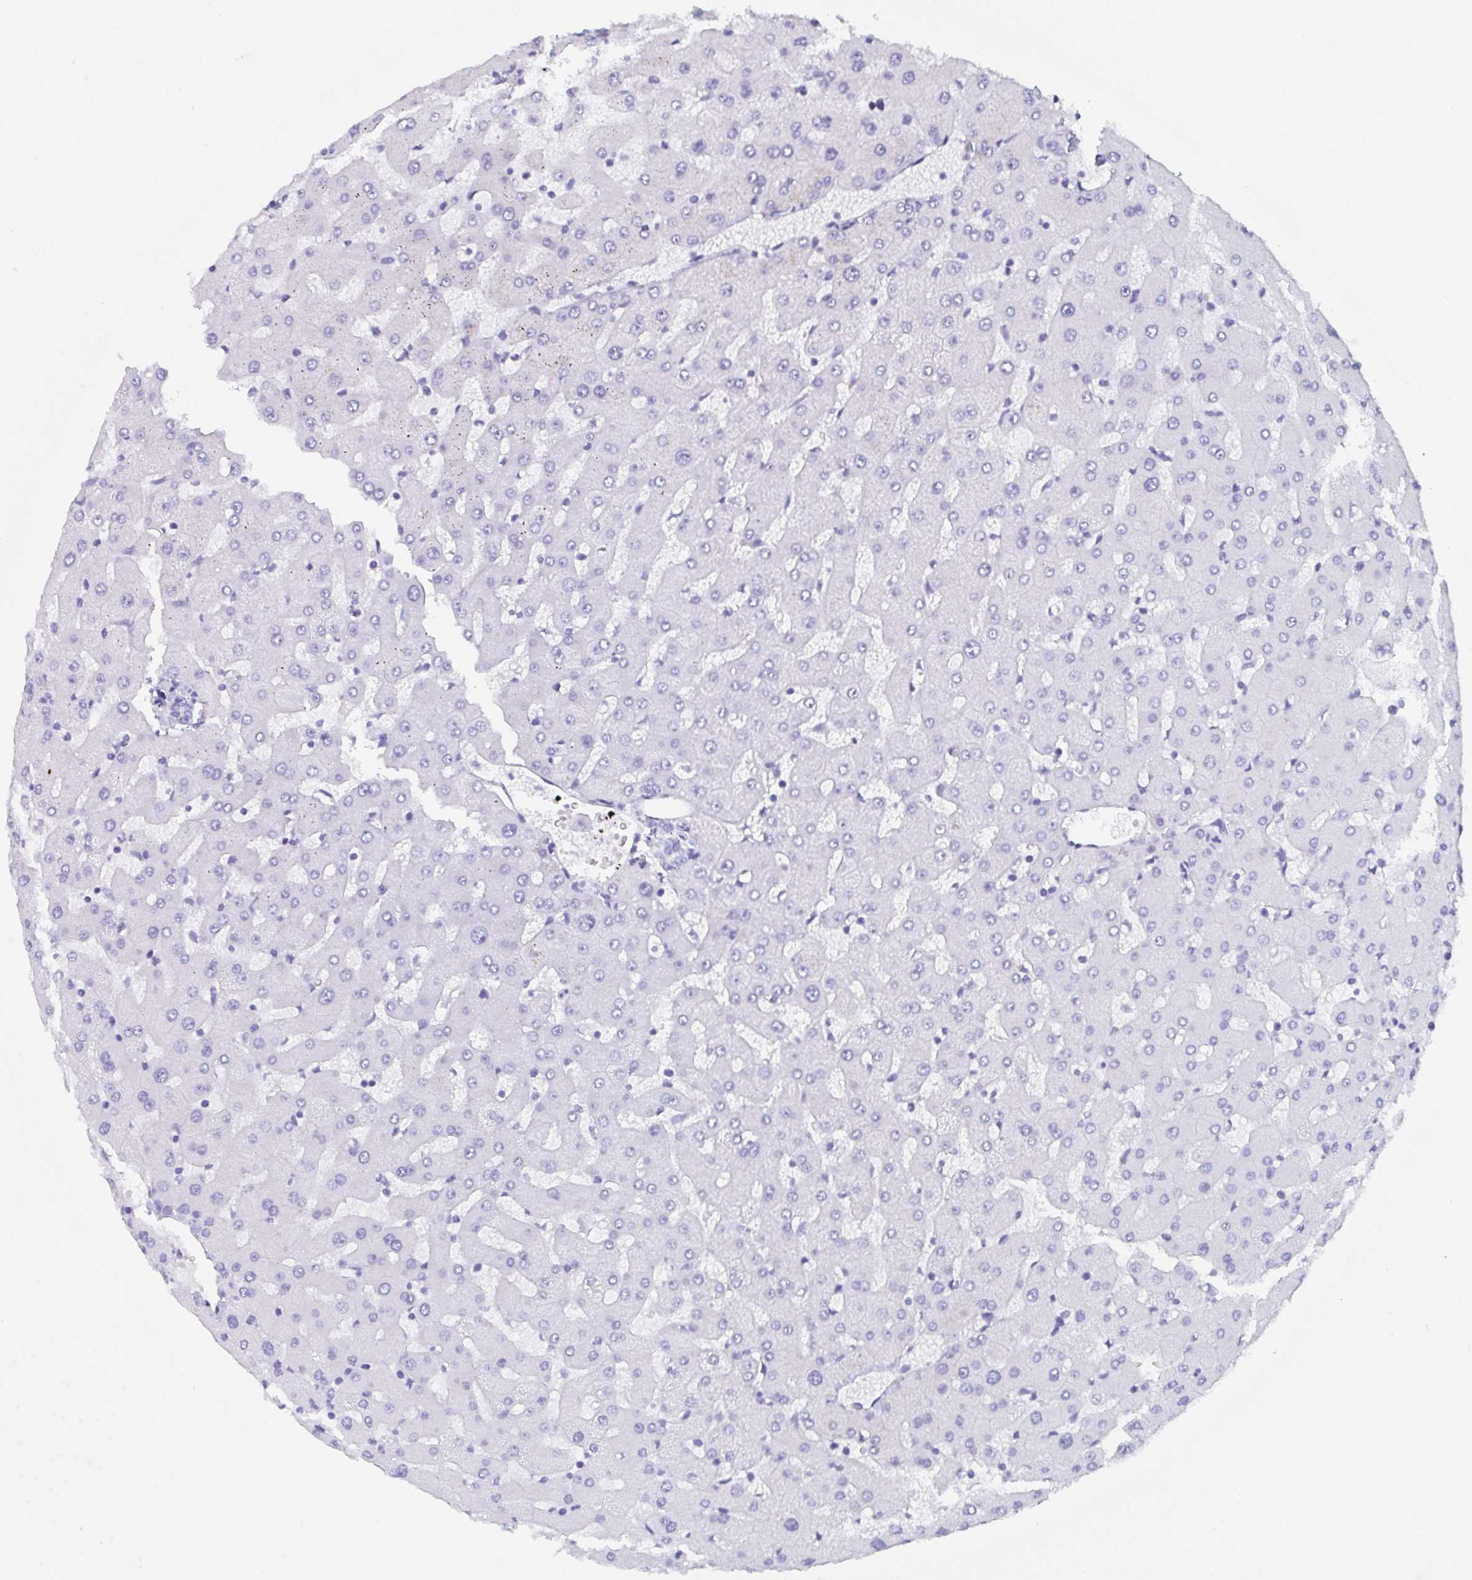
{"staining": {"intensity": "negative", "quantity": "none", "location": "none"}, "tissue": "liver", "cell_type": "Cholangiocytes", "image_type": "normal", "snomed": [{"axis": "morphology", "description": "Normal tissue, NOS"}, {"axis": "topography", "description": "Liver"}], "caption": "Protein analysis of benign liver reveals no significant positivity in cholangiocytes. (DAB immunohistochemistry visualized using brightfield microscopy, high magnification).", "gene": "POU2F3", "patient": {"sex": "female", "age": 63}}